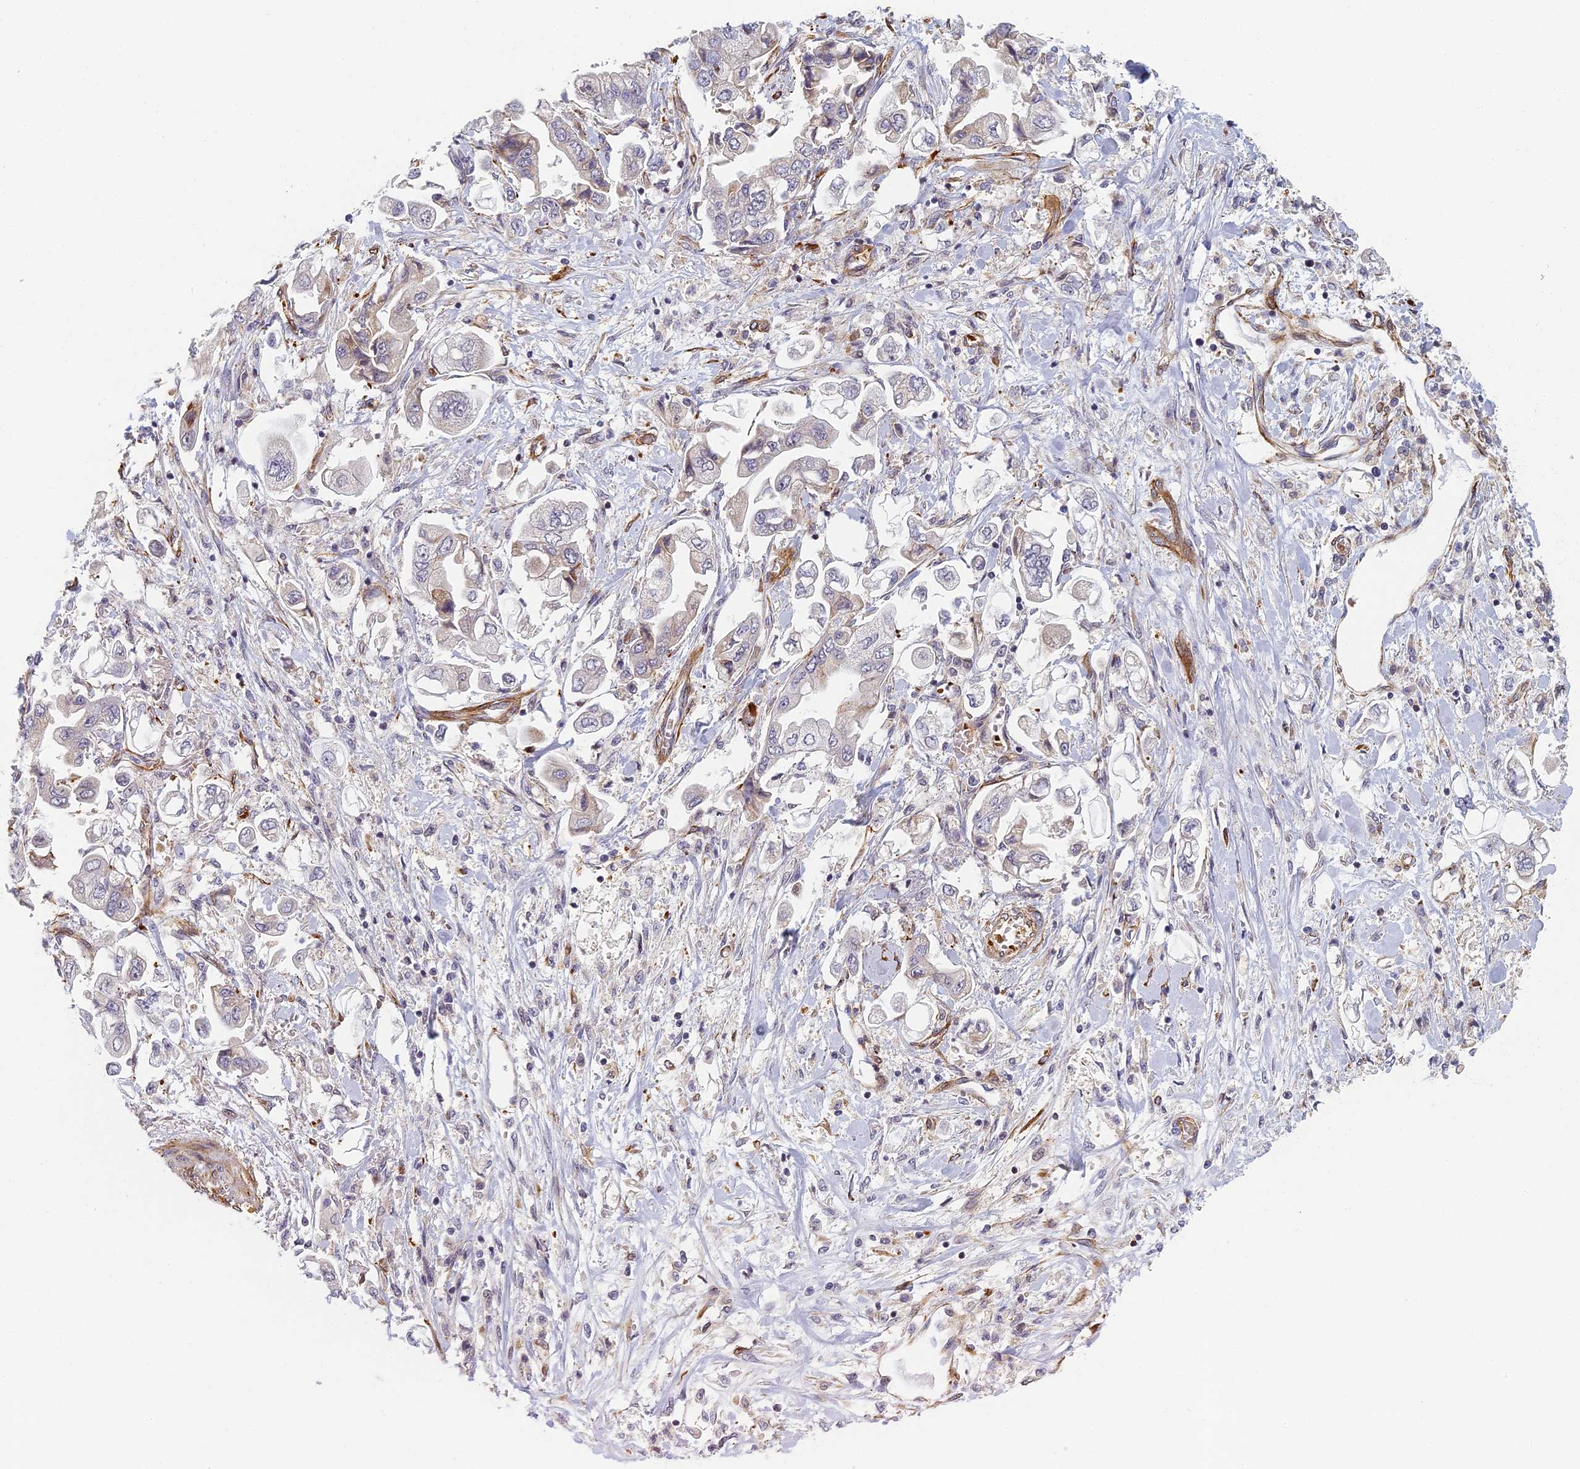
{"staining": {"intensity": "weak", "quantity": "<25%", "location": "cytoplasmic/membranous"}, "tissue": "stomach cancer", "cell_type": "Tumor cells", "image_type": "cancer", "snomed": [{"axis": "morphology", "description": "Adenocarcinoma, NOS"}, {"axis": "topography", "description": "Stomach"}], "caption": "High magnification brightfield microscopy of stomach cancer stained with DAB (brown) and counterstained with hematoxylin (blue): tumor cells show no significant expression.", "gene": "ABCB10", "patient": {"sex": "male", "age": 62}}